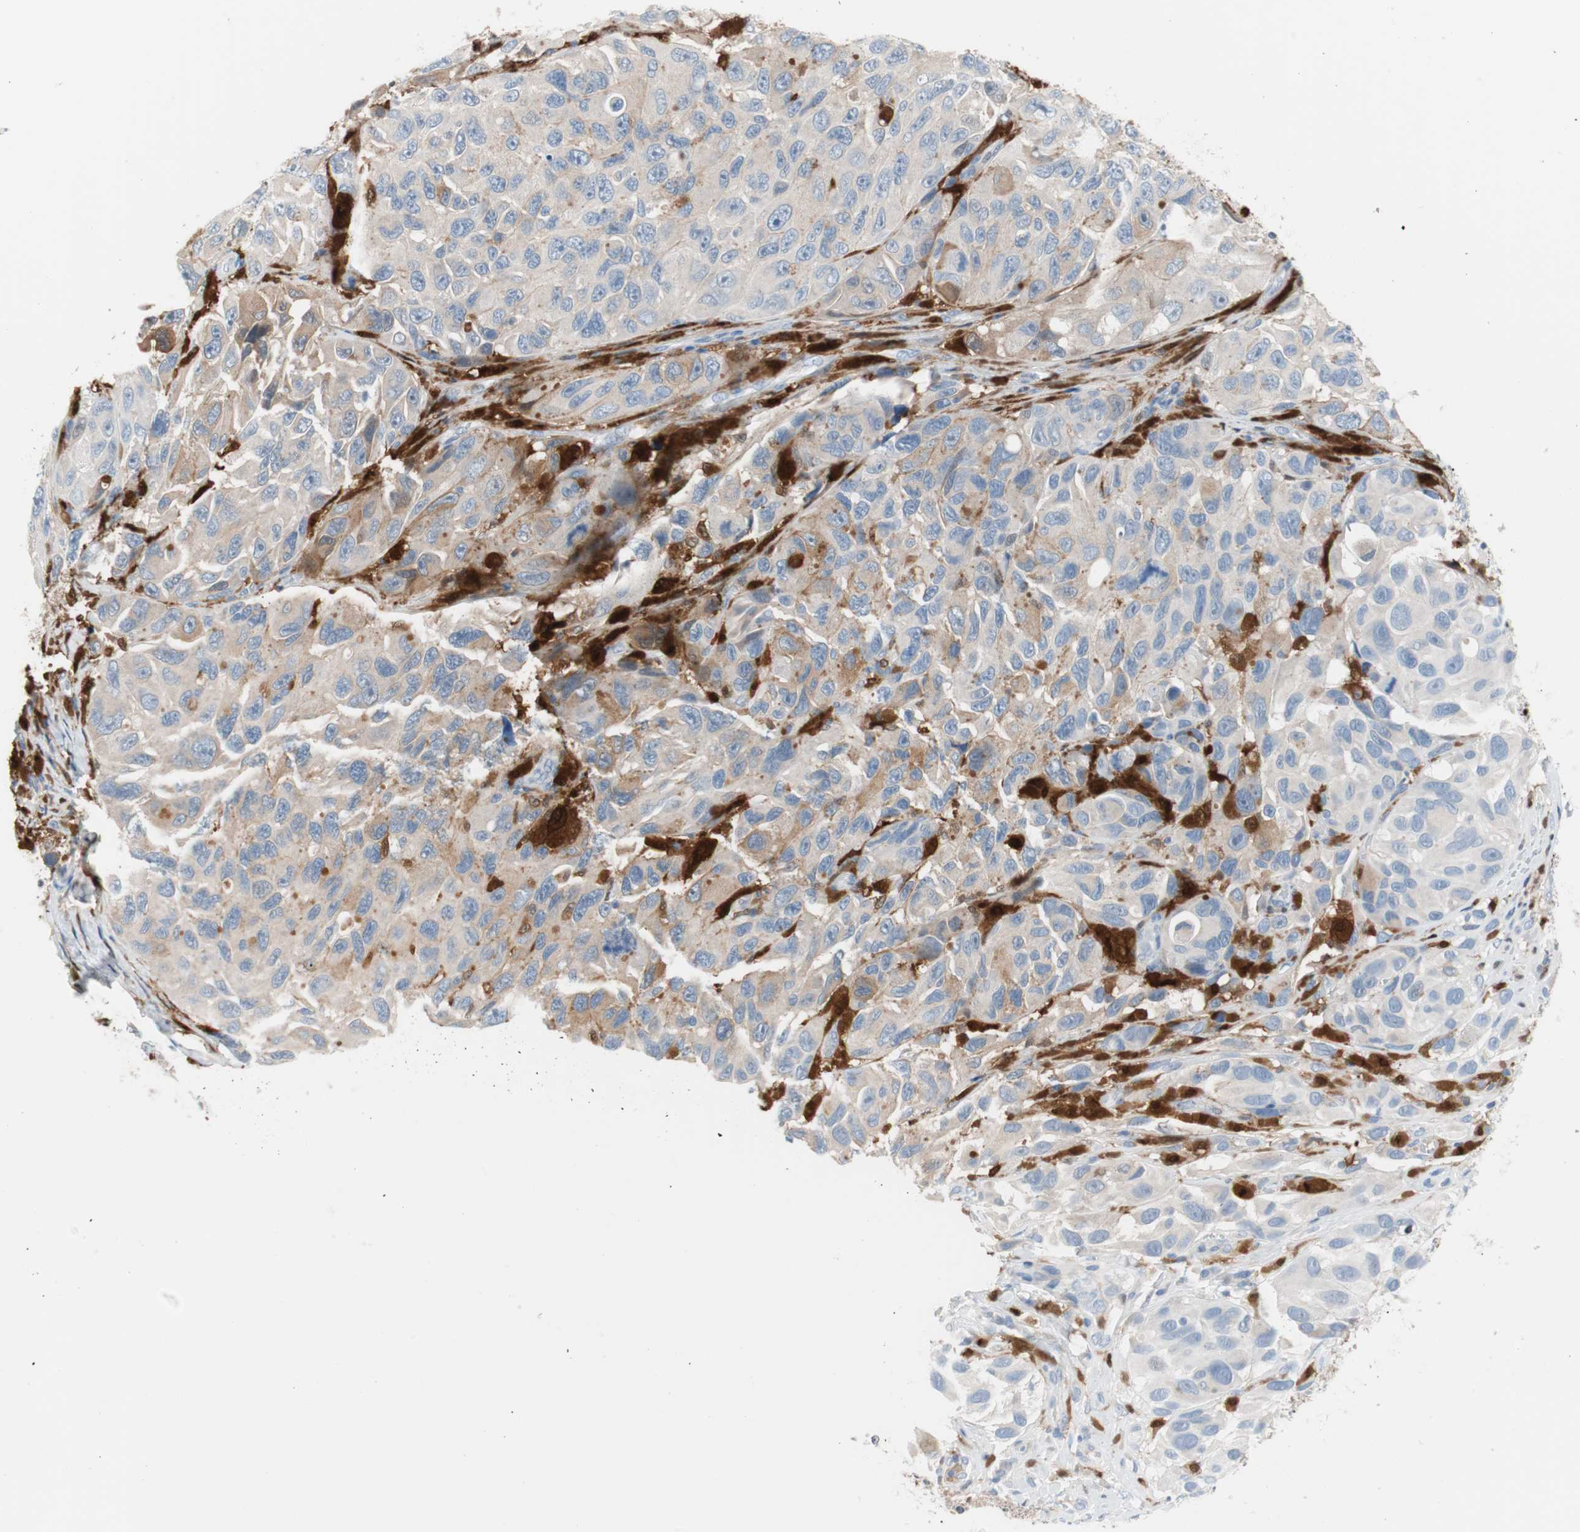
{"staining": {"intensity": "strong", "quantity": "<25%", "location": "cytoplasmic/membranous,nuclear"}, "tissue": "melanoma", "cell_type": "Tumor cells", "image_type": "cancer", "snomed": [{"axis": "morphology", "description": "Malignant melanoma, NOS"}, {"axis": "topography", "description": "Skin"}], "caption": "Brown immunohistochemical staining in melanoma shows strong cytoplasmic/membranous and nuclear expression in approximately <25% of tumor cells.", "gene": "IL18", "patient": {"sex": "female", "age": 73}}